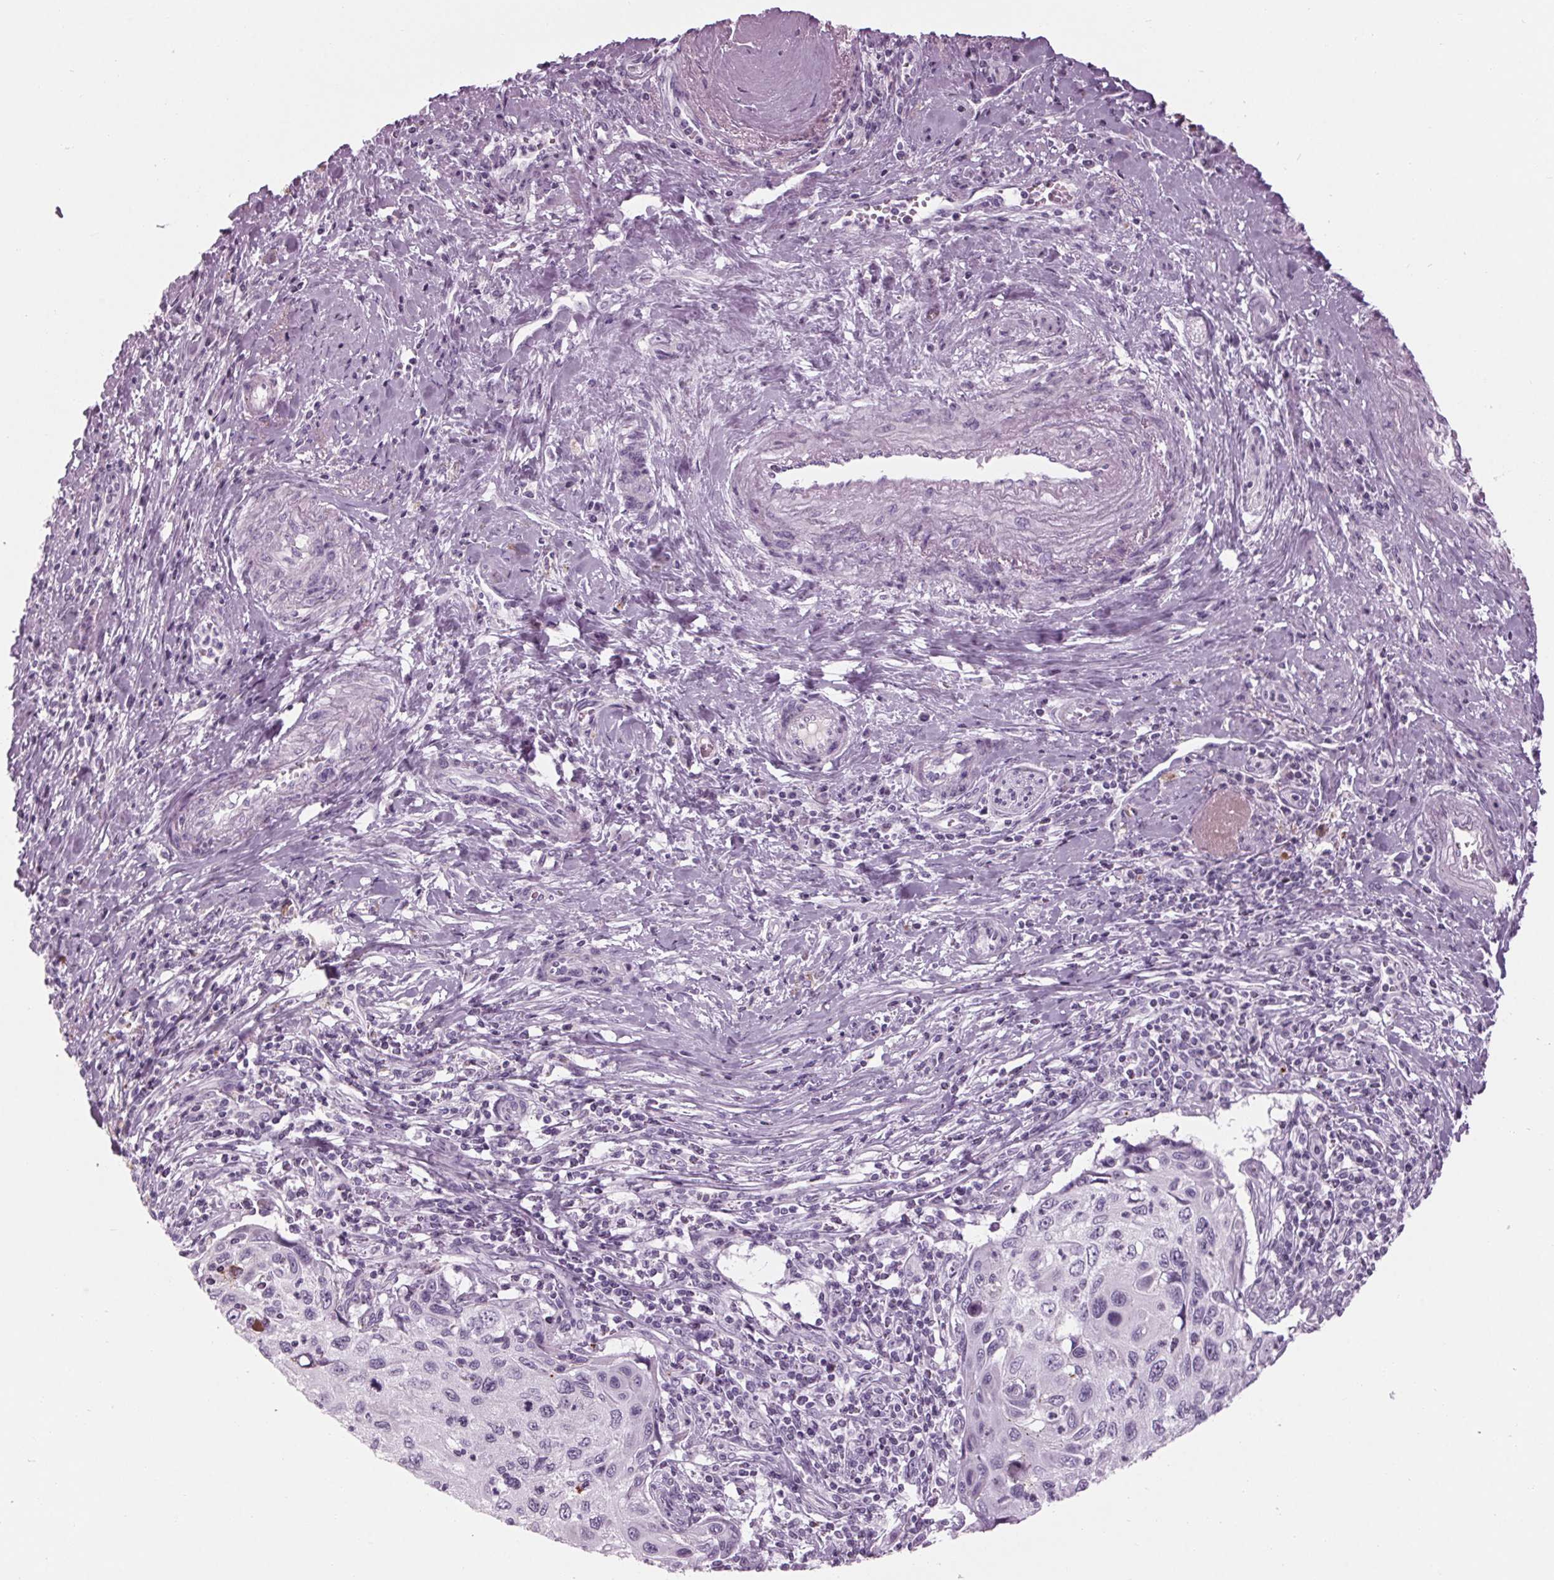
{"staining": {"intensity": "negative", "quantity": "none", "location": "none"}, "tissue": "cervical cancer", "cell_type": "Tumor cells", "image_type": "cancer", "snomed": [{"axis": "morphology", "description": "Squamous cell carcinoma, NOS"}, {"axis": "topography", "description": "Cervix"}], "caption": "Immunohistochemical staining of cervical cancer (squamous cell carcinoma) displays no significant staining in tumor cells. (DAB (3,3'-diaminobenzidine) IHC, high magnification).", "gene": "CYP3A43", "patient": {"sex": "female", "age": 70}}